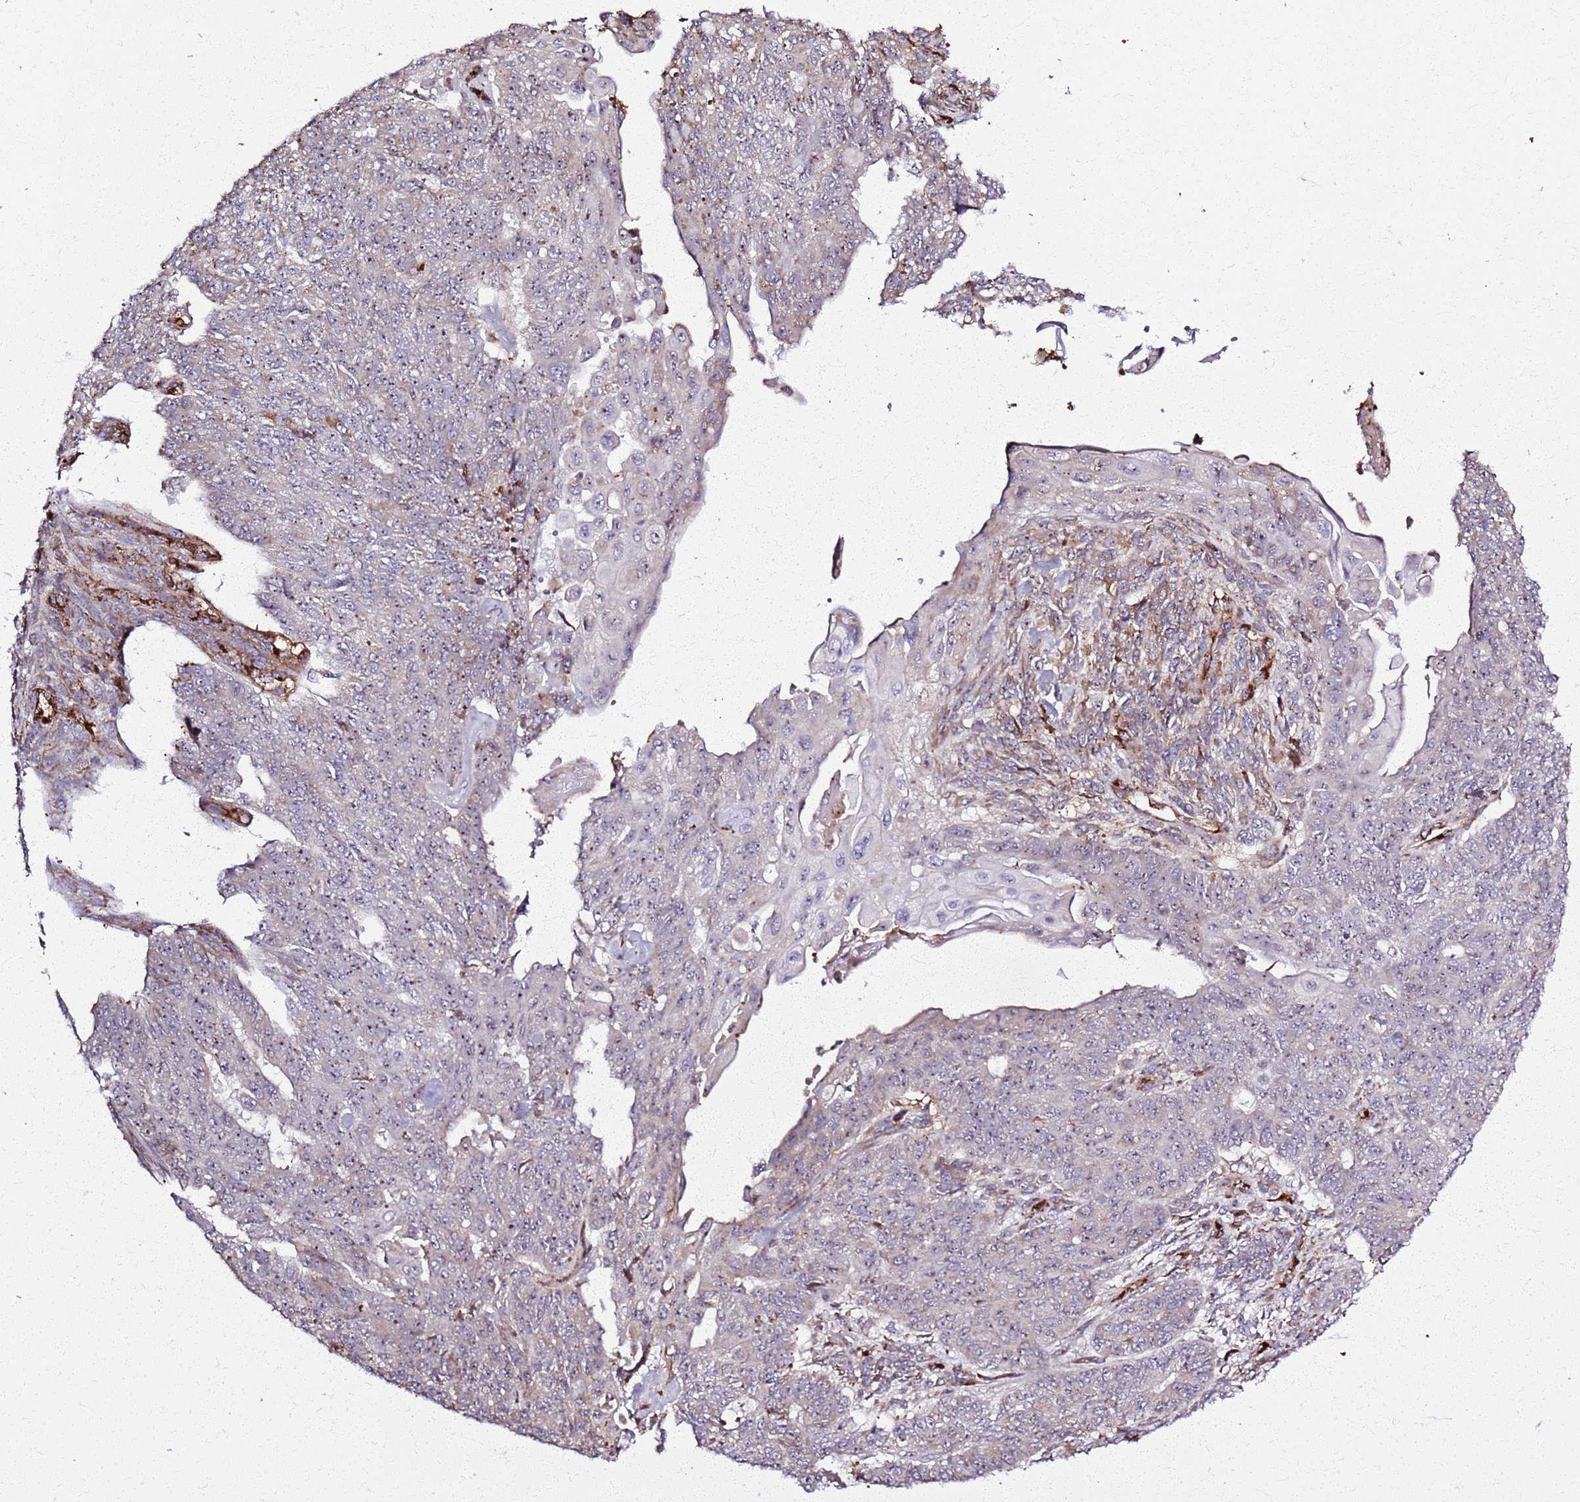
{"staining": {"intensity": "weak", "quantity": "25%-75%", "location": "nuclear"}, "tissue": "endometrial cancer", "cell_type": "Tumor cells", "image_type": "cancer", "snomed": [{"axis": "morphology", "description": "Adenocarcinoma, NOS"}, {"axis": "topography", "description": "Endometrium"}], "caption": "A brown stain shows weak nuclear staining of a protein in endometrial cancer tumor cells. (IHC, brightfield microscopy, high magnification).", "gene": "KRI1", "patient": {"sex": "female", "age": 32}}